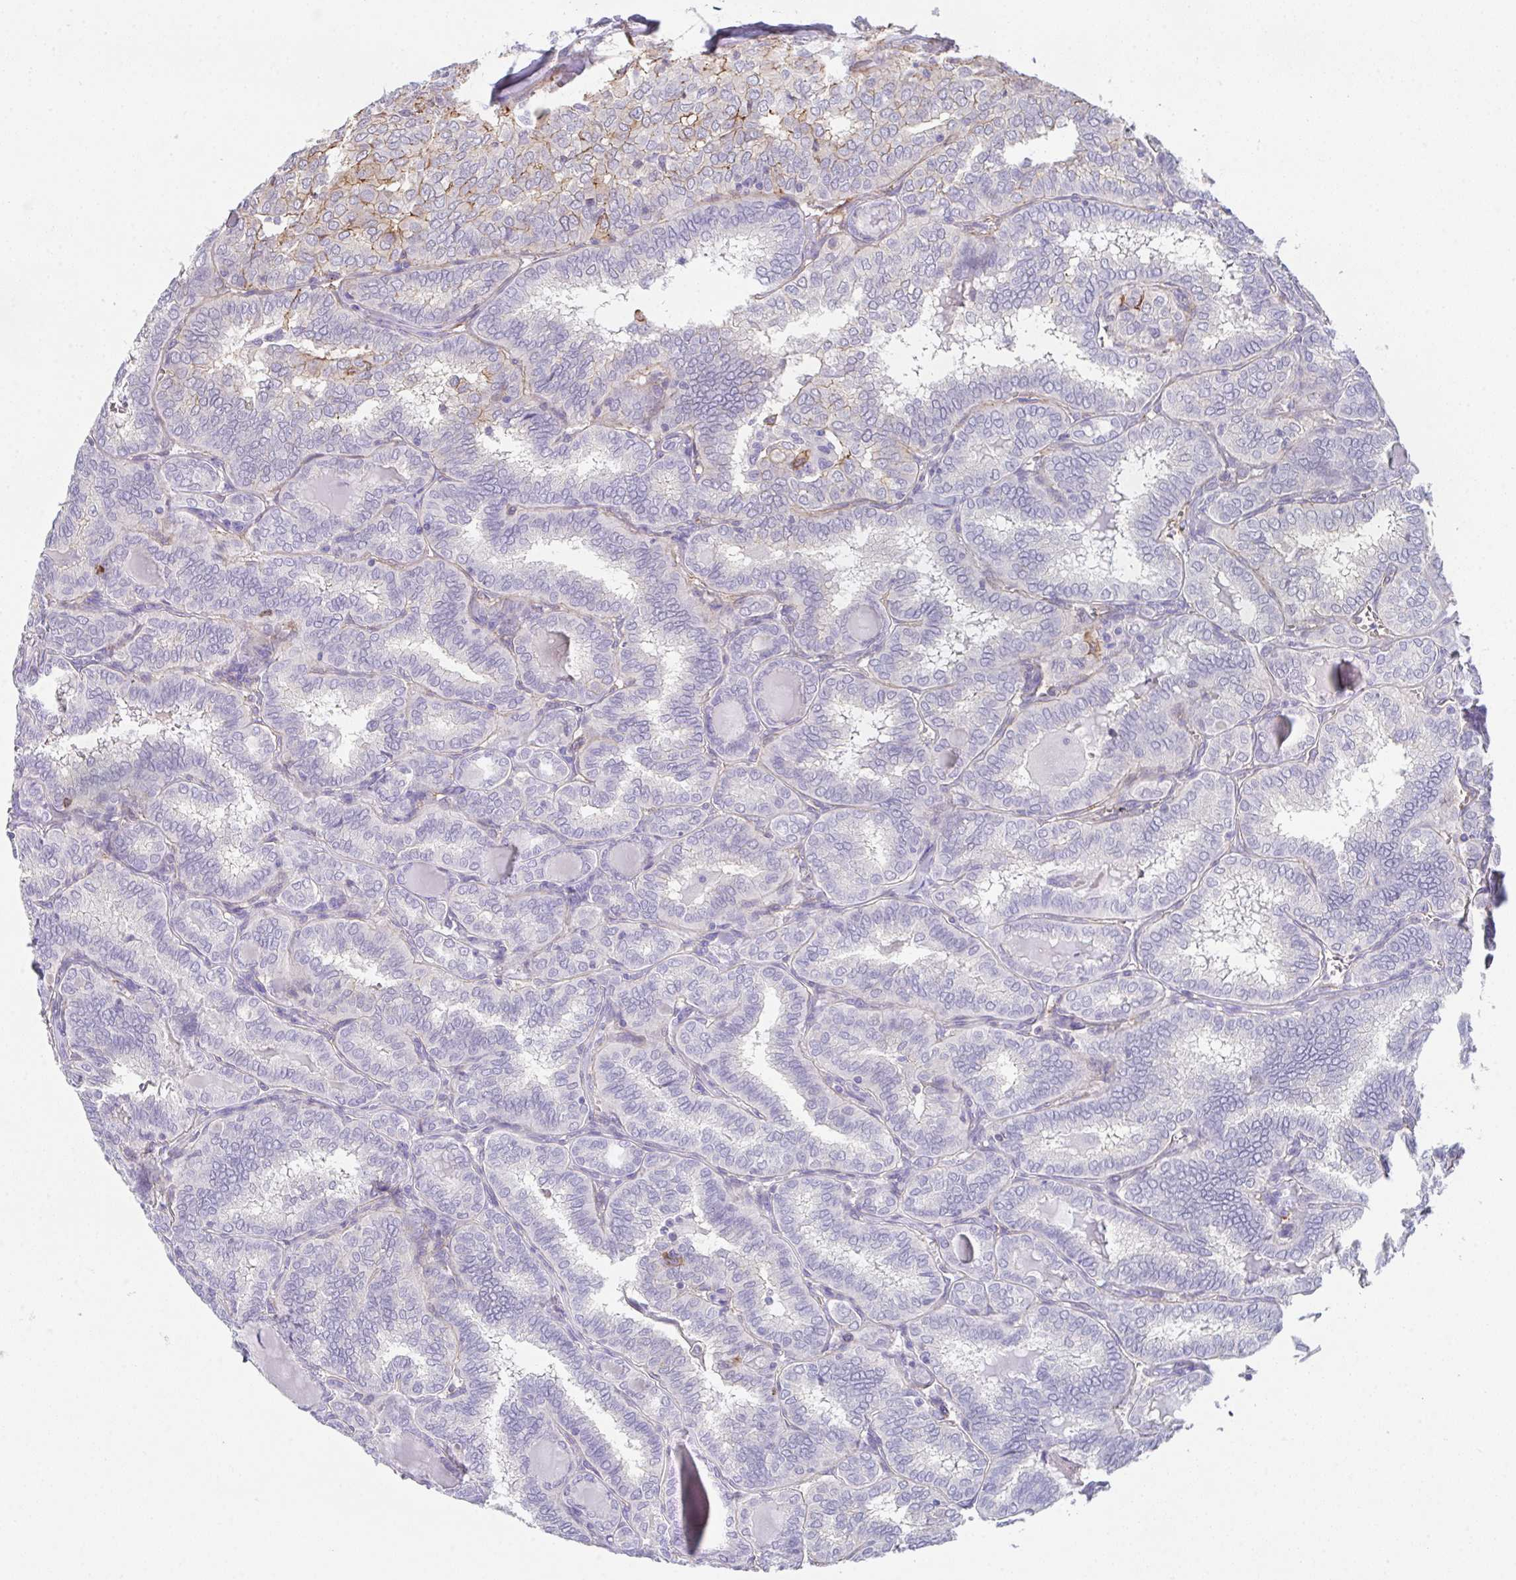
{"staining": {"intensity": "negative", "quantity": "none", "location": "none"}, "tissue": "thyroid cancer", "cell_type": "Tumor cells", "image_type": "cancer", "snomed": [{"axis": "morphology", "description": "Papillary adenocarcinoma, NOS"}, {"axis": "topography", "description": "Thyroid gland"}], "caption": "Tumor cells are negative for brown protein staining in thyroid cancer.", "gene": "DBN1", "patient": {"sex": "female", "age": 30}}